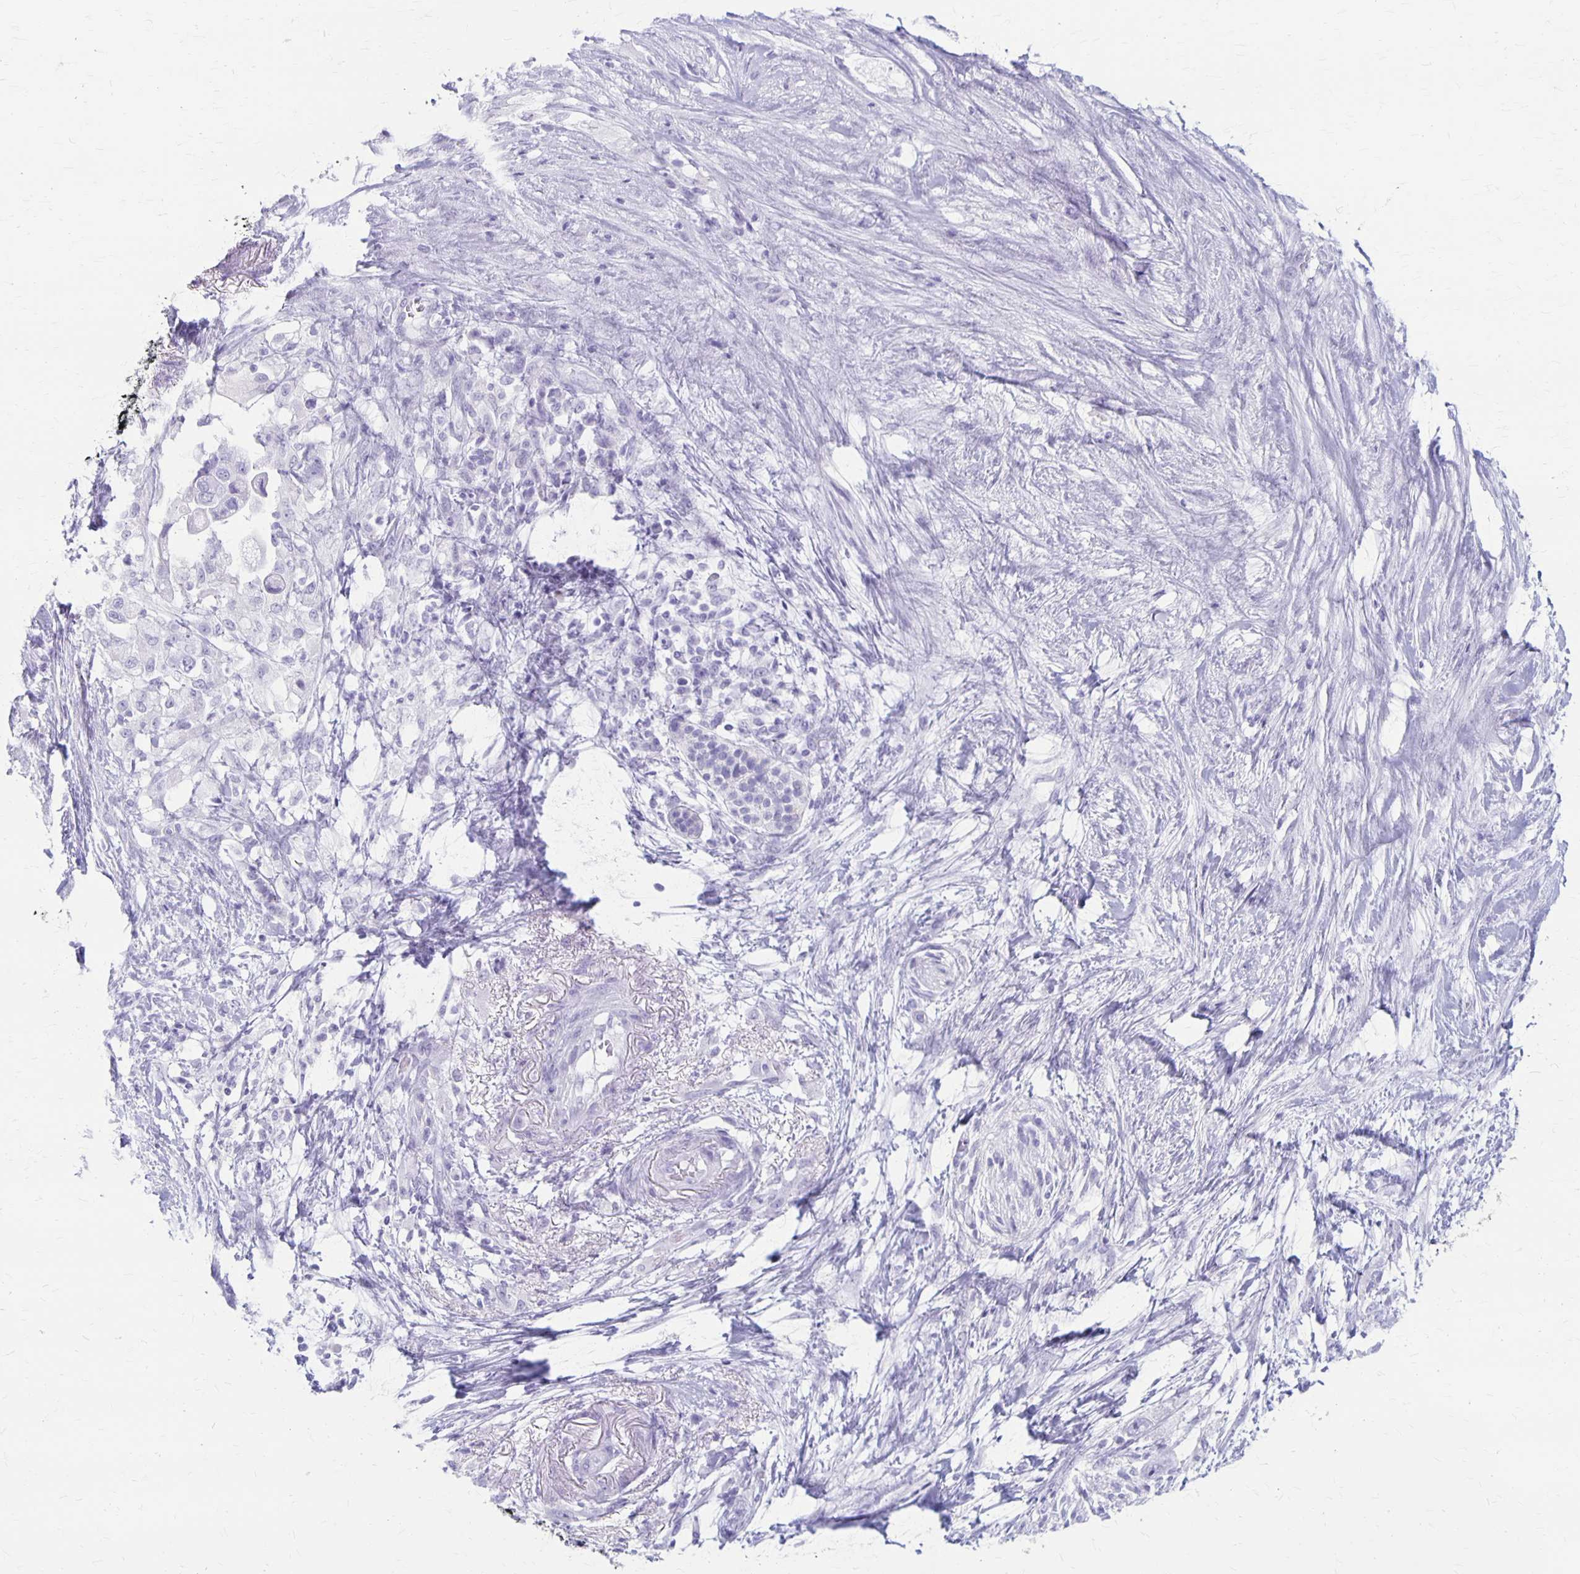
{"staining": {"intensity": "negative", "quantity": "none", "location": "none"}, "tissue": "pancreatic cancer", "cell_type": "Tumor cells", "image_type": "cancer", "snomed": [{"axis": "morphology", "description": "Adenocarcinoma, NOS"}, {"axis": "topography", "description": "Pancreas"}], "caption": "Human pancreatic adenocarcinoma stained for a protein using immunohistochemistry displays no positivity in tumor cells.", "gene": "MAGEC2", "patient": {"sex": "female", "age": 72}}